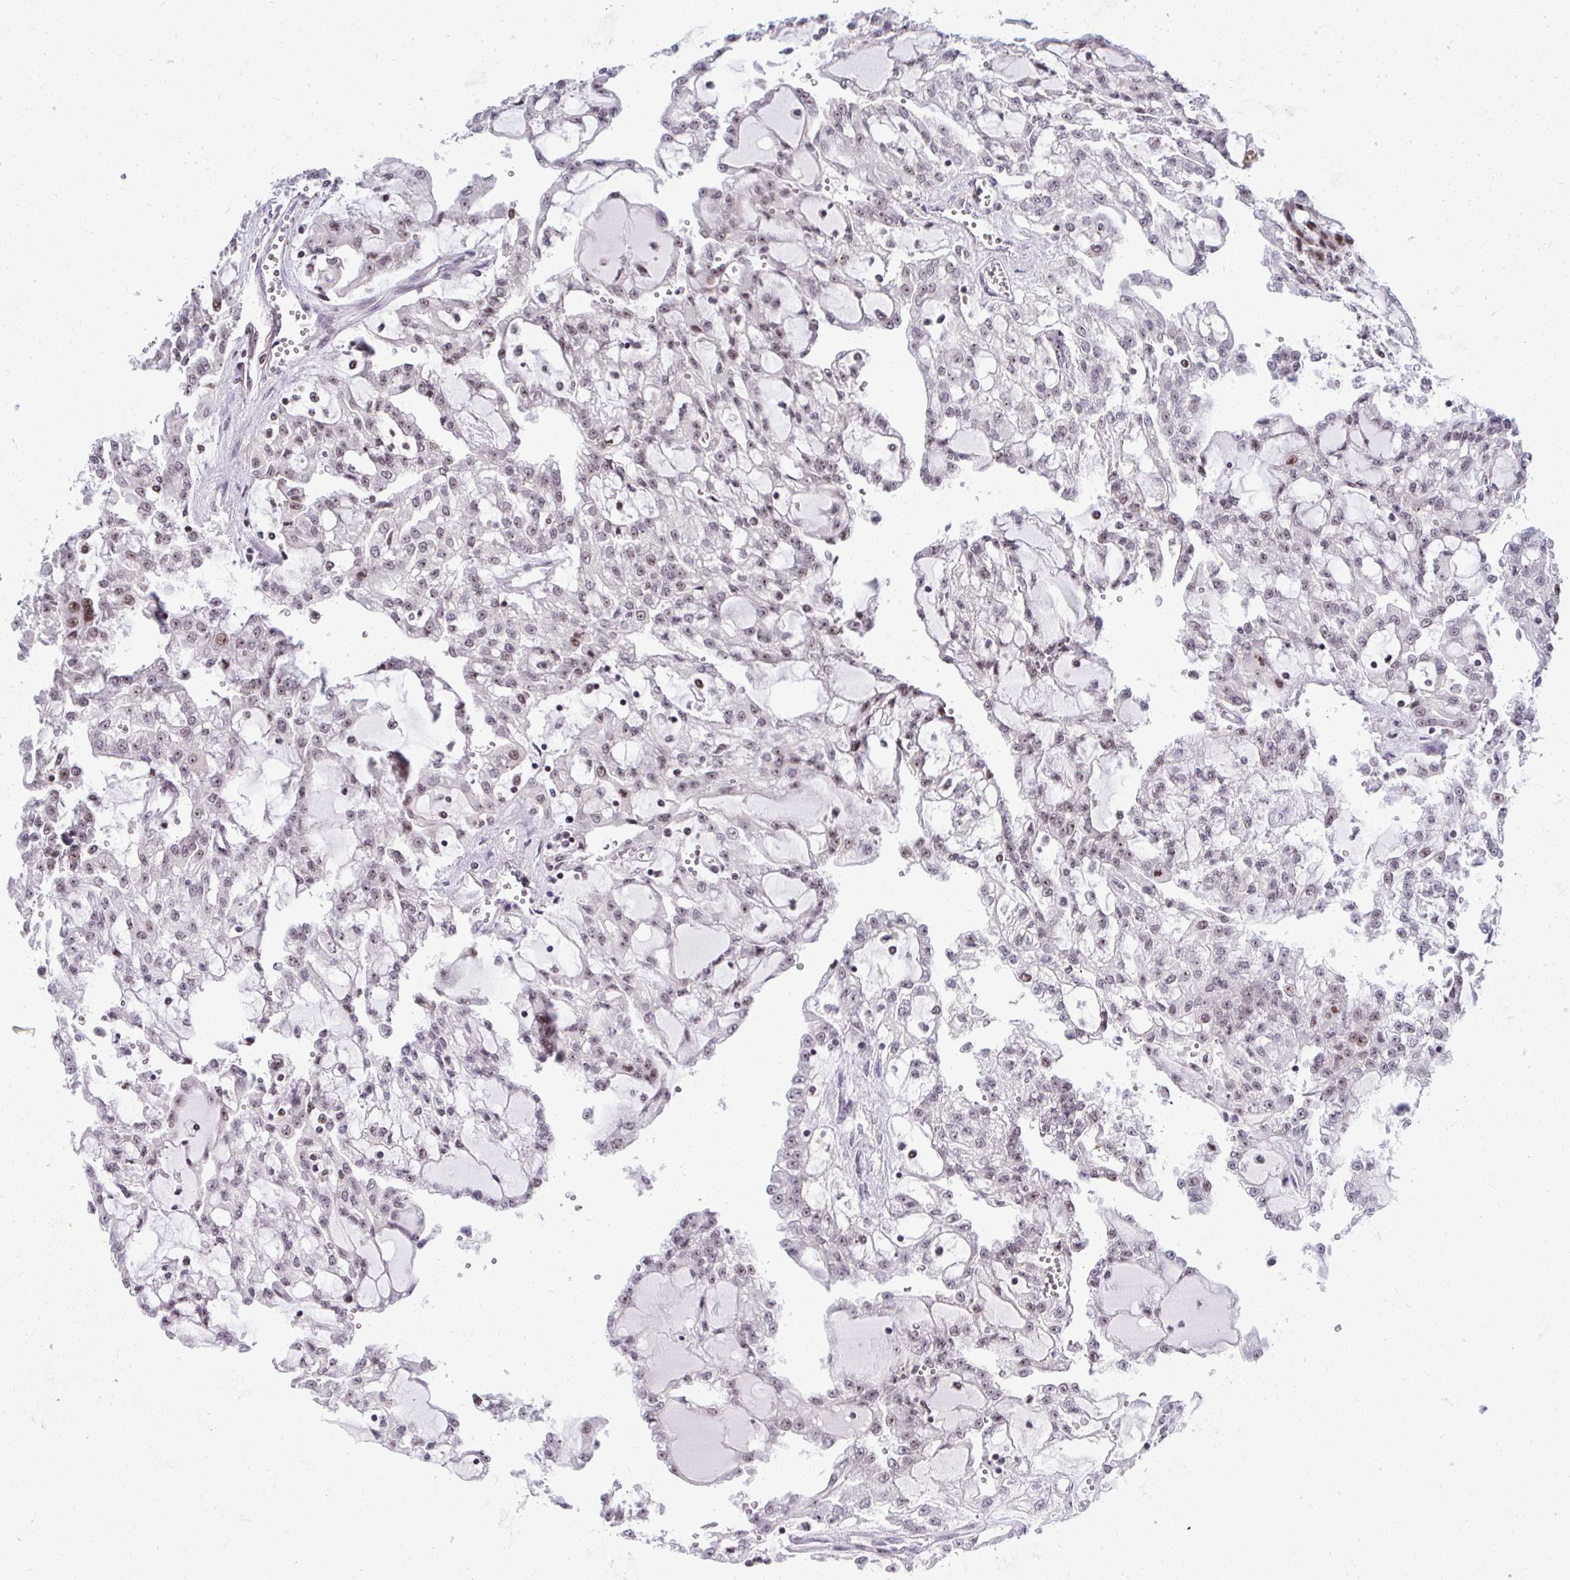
{"staining": {"intensity": "moderate", "quantity": "<25%", "location": "nuclear"}, "tissue": "renal cancer", "cell_type": "Tumor cells", "image_type": "cancer", "snomed": [{"axis": "morphology", "description": "Adenocarcinoma, NOS"}, {"axis": "topography", "description": "Kidney"}], "caption": "Immunohistochemistry (IHC) photomicrograph of adenocarcinoma (renal) stained for a protein (brown), which reveals low levels of moderate nuclear staining in about <25% of tumor cells.", "gene": "SIRT7", "patient": {"sex": "male", "age": 63}}